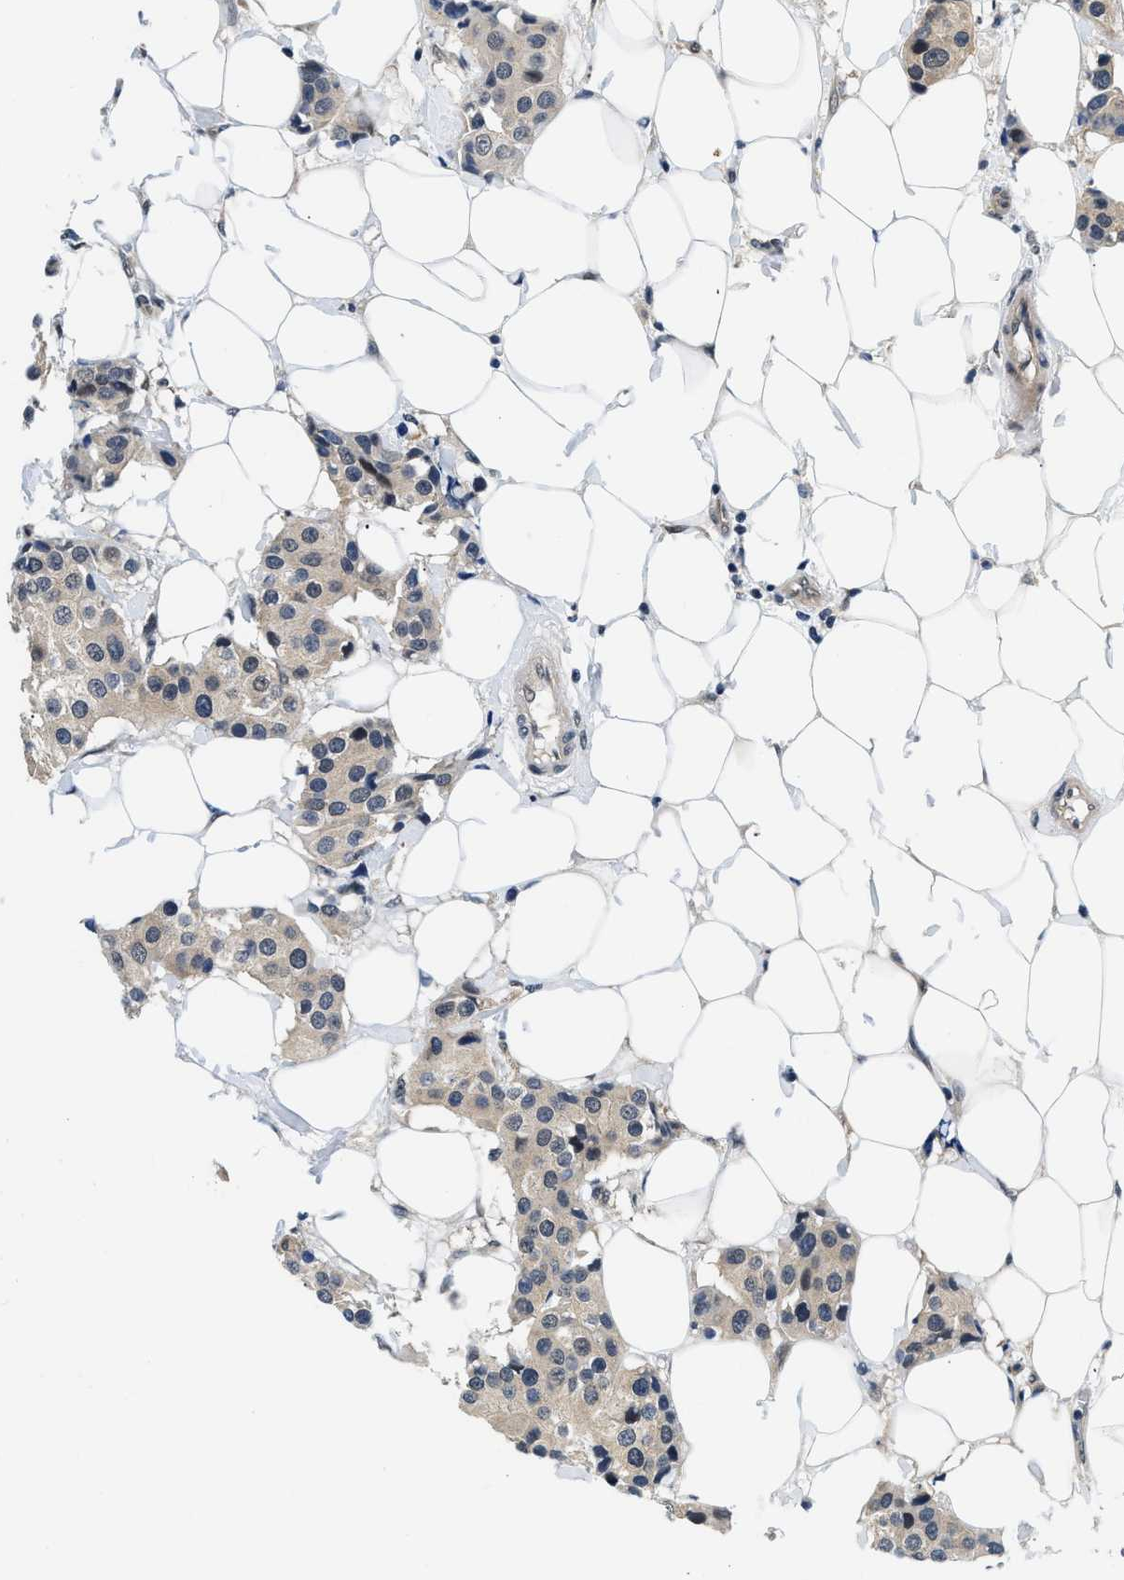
{"staining": {"intensity": "weak", "quantity": ">75%", "location": "cytoplasmic/membranous"}, "tissue": "breast cancer", "cell_type": "Tumor cells", "image_type": "cancer", "snomed": [{"axis": "morphology", "description": "Normal tissue, NOS"}, {"axis": "morphology", "description": "Duct carcinoma"}, {"axis": "topography", "description": "Breast"}], "caption": "A low amount of weak cytoplasmic/membranous positivity is seen in approximately >75% of tumor cells in breast cancer (invasive ductal carcinoma) tissue. (DAB = brown stain, brightfield microscopy at high magnification).", "gene": "SMAD4", "patient": {"sex": "female", "age": 39}}